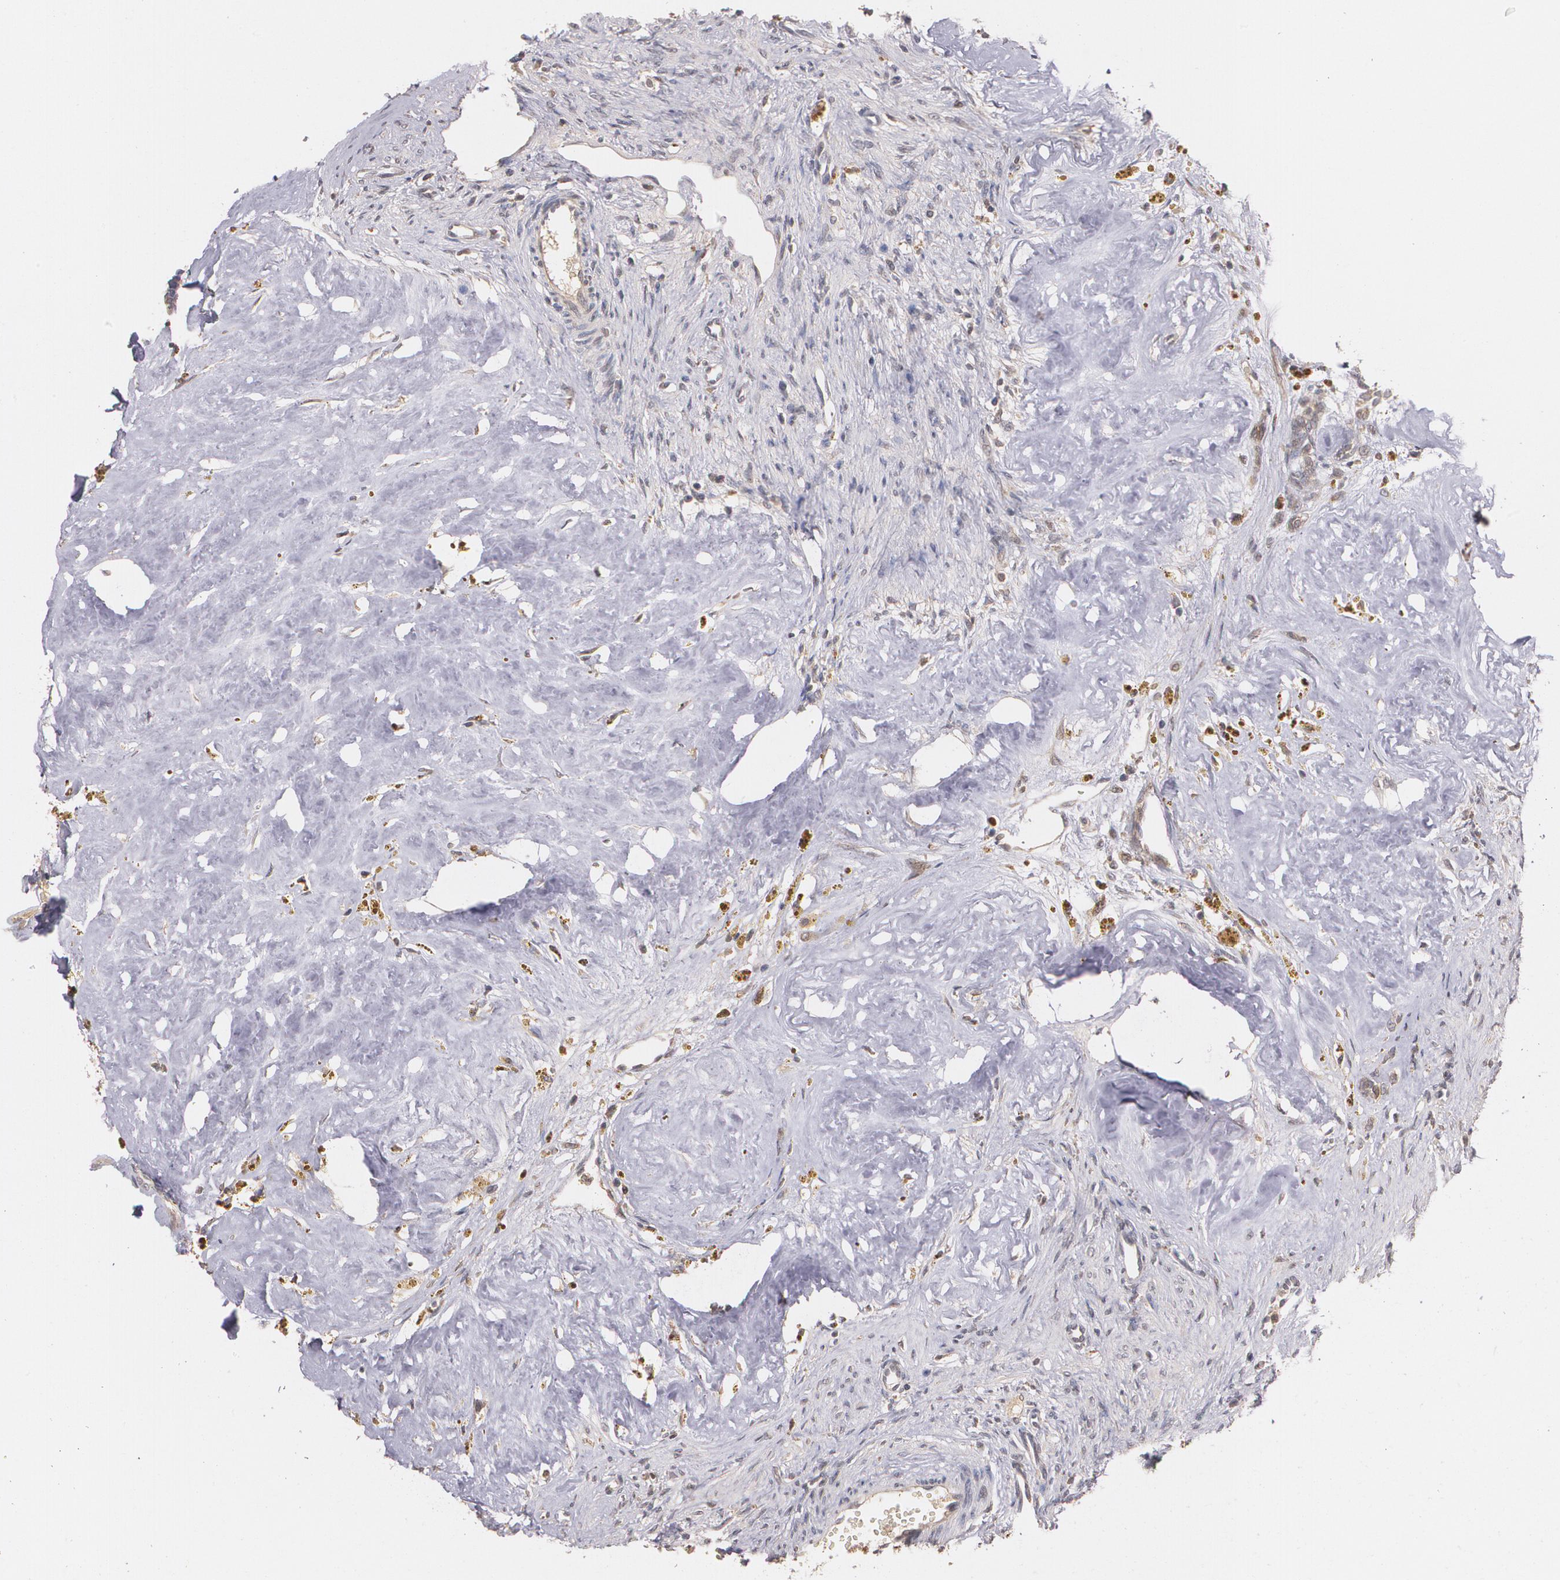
{"staining": {"intensity": "weak", "quantity": "25%-75%", "location": "cytoplasmic/membranous"}, "tissue": "ovary", "cell_type": "Follicle cells", "image_type": "normal", "snomed": [{"axis": "morphology", "description": "Normal tissue, NOS"}, {"axis": "topography", "description": "Ovary"}], "caption": "The micrograph reveals staining of benign ovary, revealing weak cytoplasmic/membranous protein expression (brown color) within follicle cells. The staining was performed using DAB (3,3'-diaminobenzidine), with brown indicating positive protein expression. Nuclei are stained blue with hematoxylin.", "gene": "IFNGR2", "patient": {"sex": "female", "age": 33}}